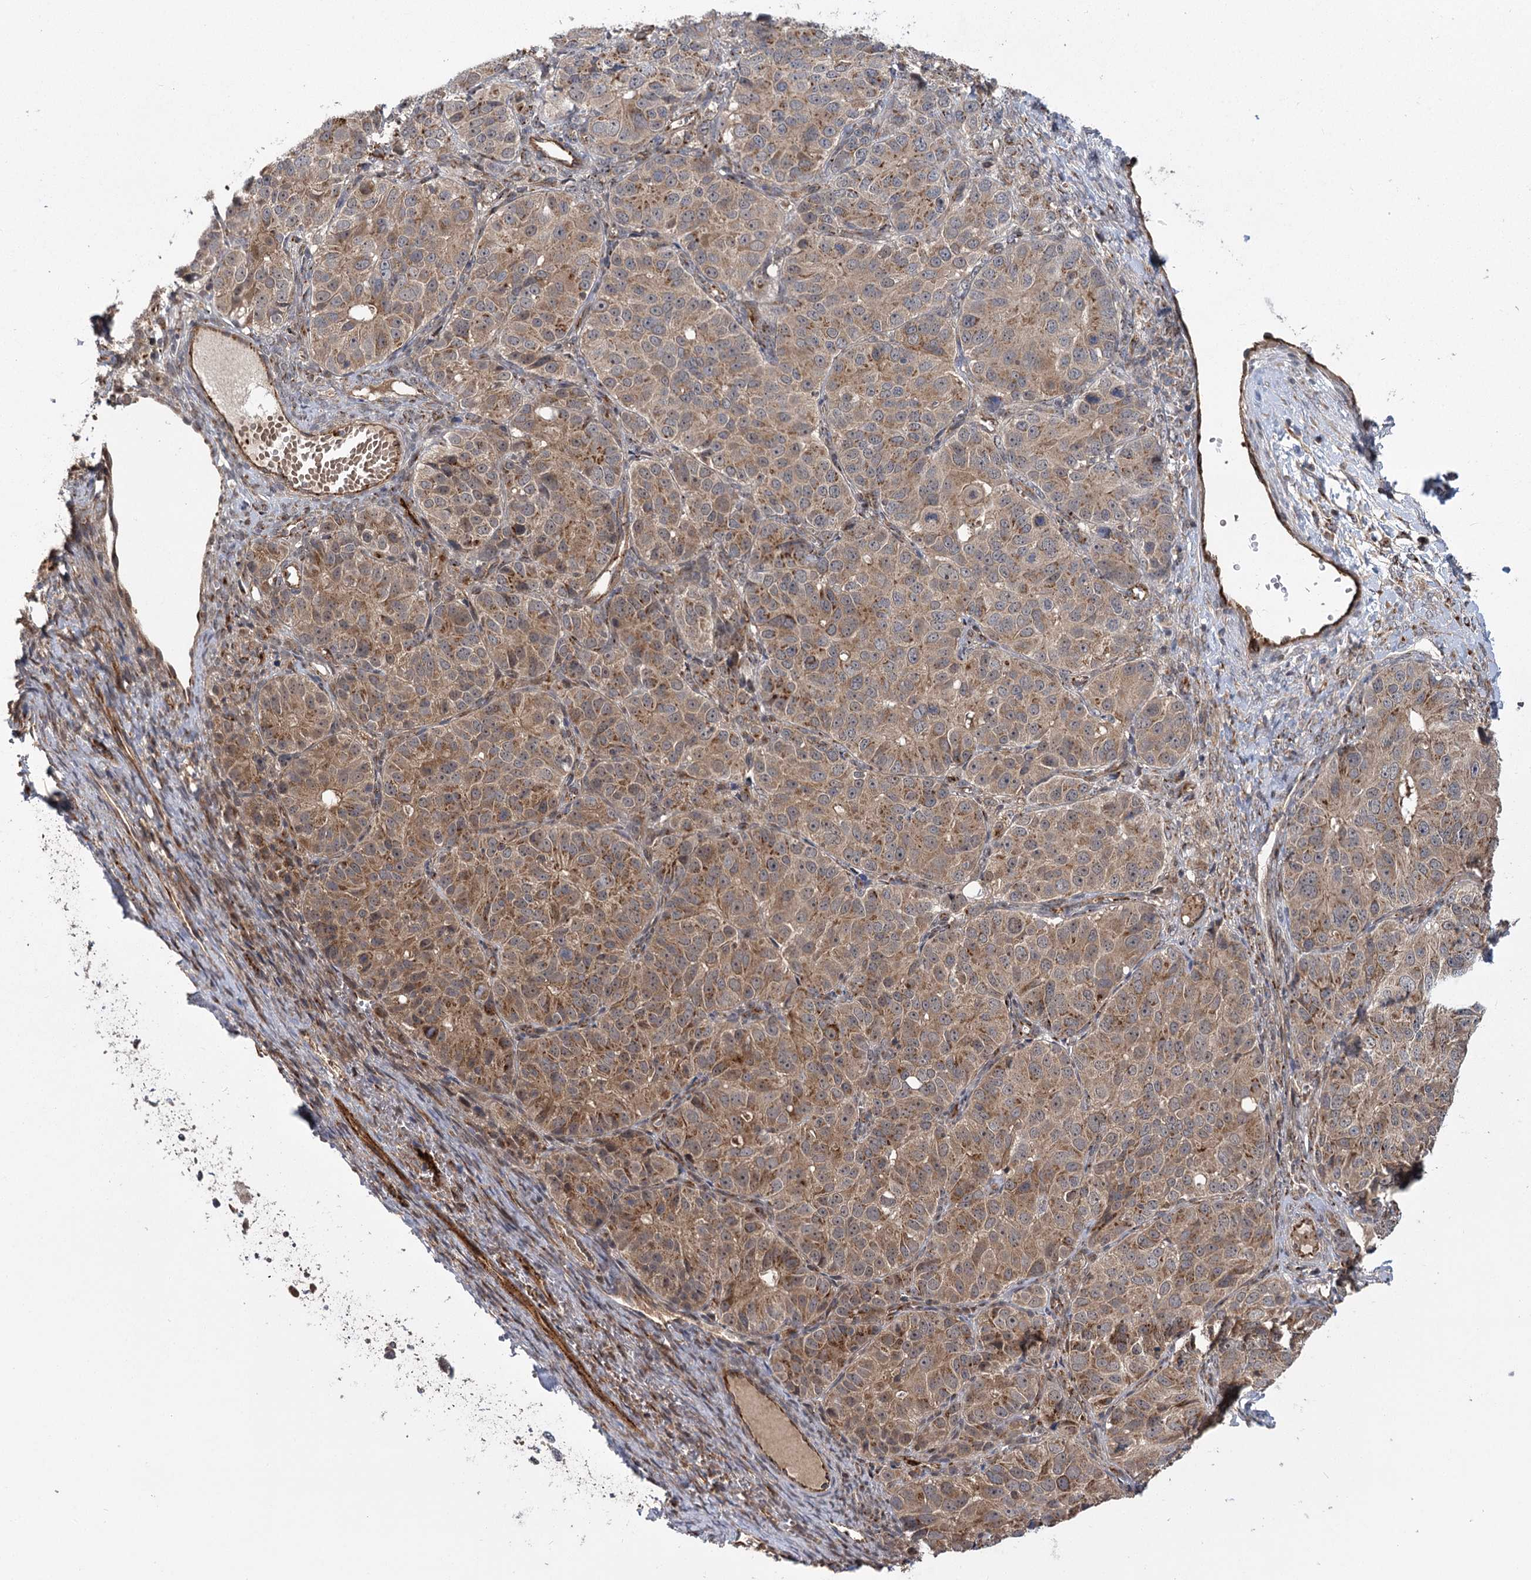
{"staining": {"intensity": "moderate", "quantity": "25%-75%", "location": "cytoplasmic/membranous"}, "tissue": "ovarian cancer", "cell_type": "Tumor cells", "image_type": "cancer", "snomed": [{"axis": "morphology", "description": "Carcinoma, endometroid"}, {"axis": "topography", "description": "Ovary"}], "caption": "The photomicrograph shows staining of endometroid carcinoma (ovarian), revealing moderate cytoplasmic/membranous protein expression (brown color) within tumor cells.", "gene": "CARD19", "patient": {"sex": "female", "age": 51}}